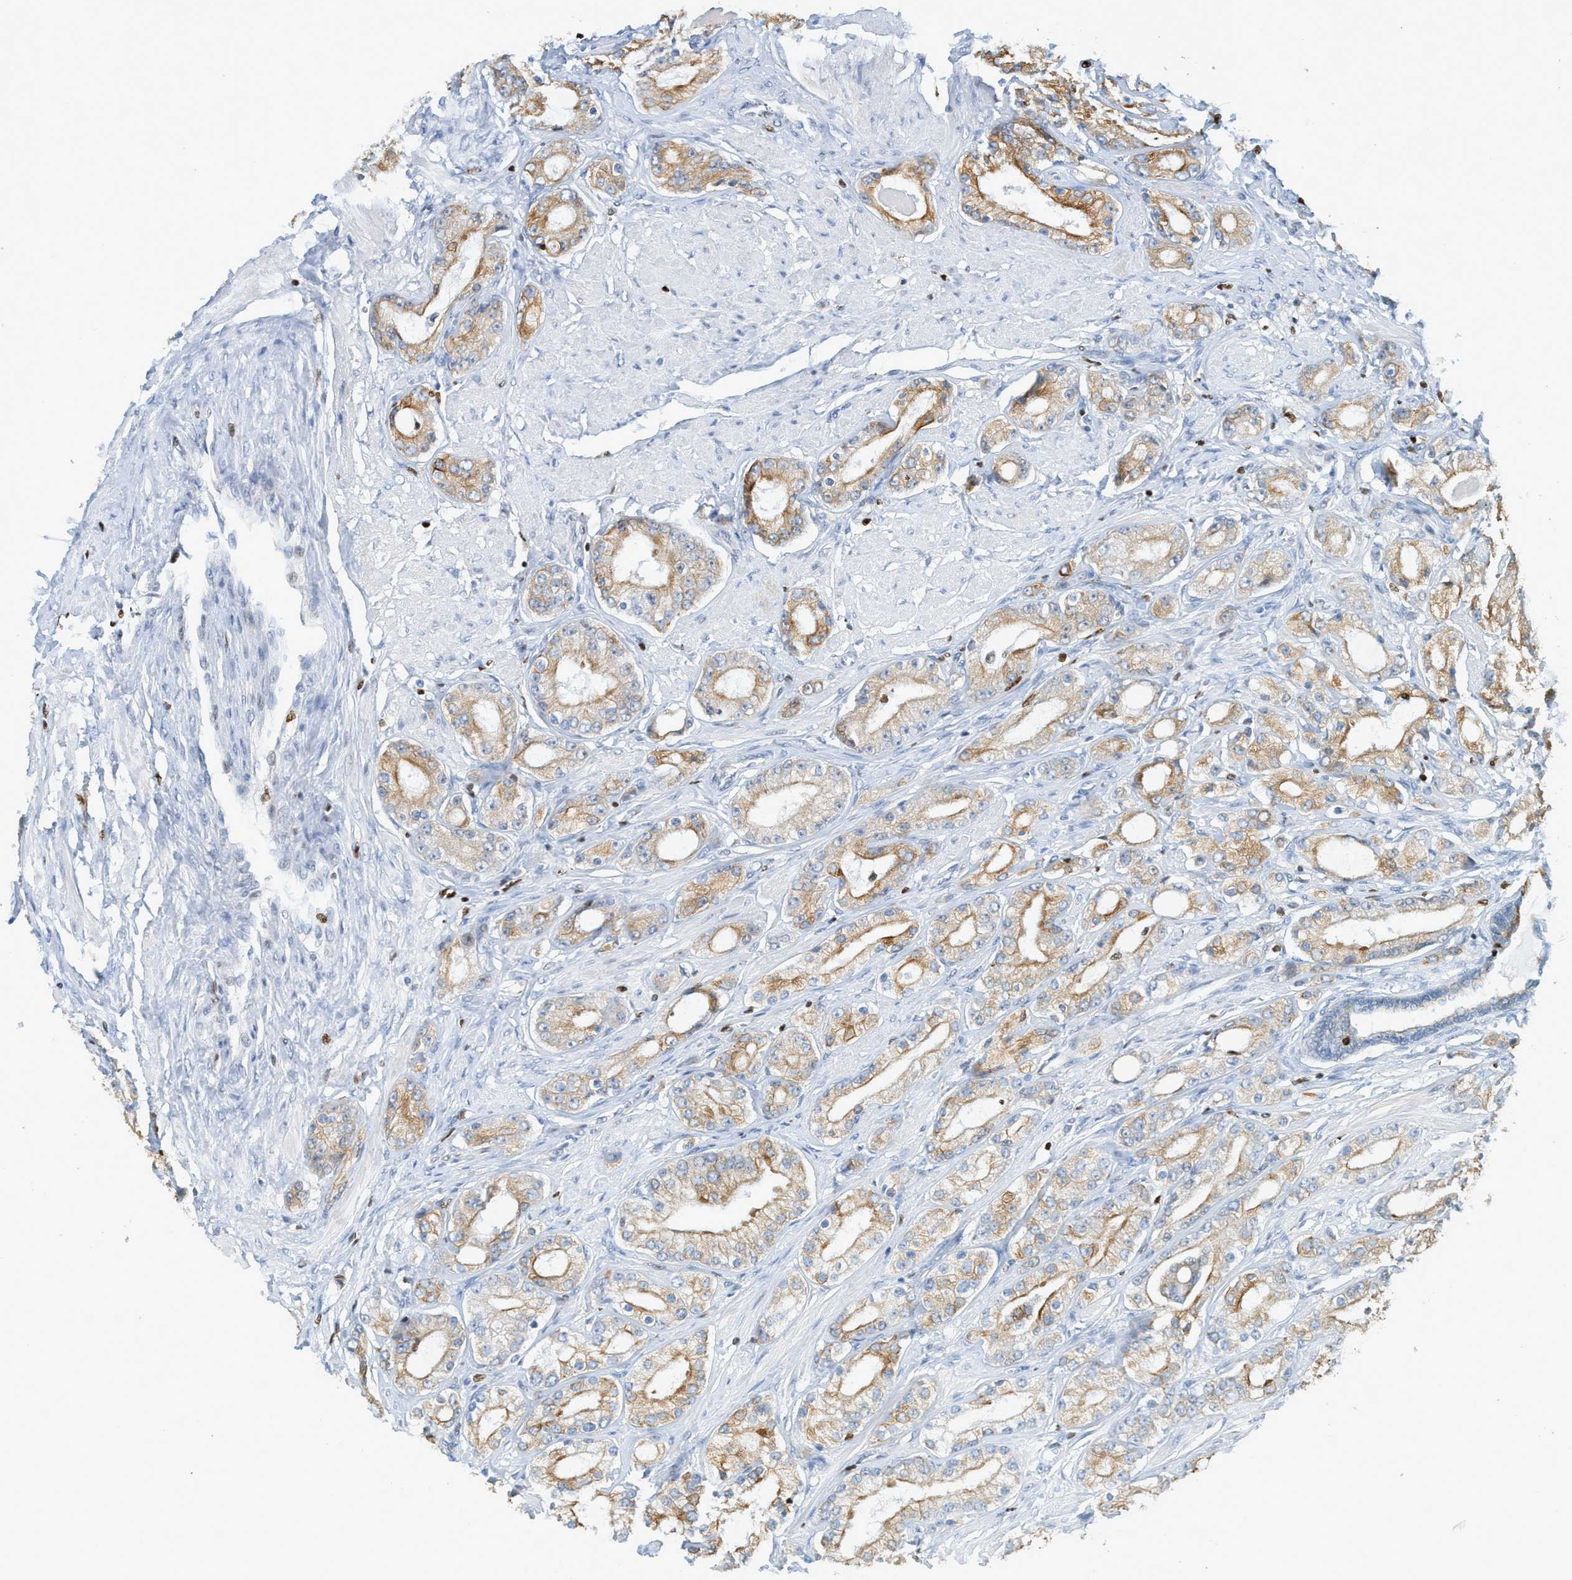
{"staining": {"intensity": "moderate", "quantity": ">75%", "location": "cytoplasmic/membranous"}, "tissue": "prostate cancer", "cell_type": "Tumor cells", "image_type": "cancer", "snomed": [{"axis": "morphology", "description": "Adenocarcinoma, Low grade"}, {"axis": "topography", "description": "Prostate"}], "caption": "Immunohistochemistry histopathology image of prostate low-grade adenocarcinoma stained for a protein (brown), which demonstrates medium levels of moderate cytoplasmic/membranous positivity in about >75% of tumor cells.", "gene": "SH3D19", "patient": {"sex": "male", "age": 63}}